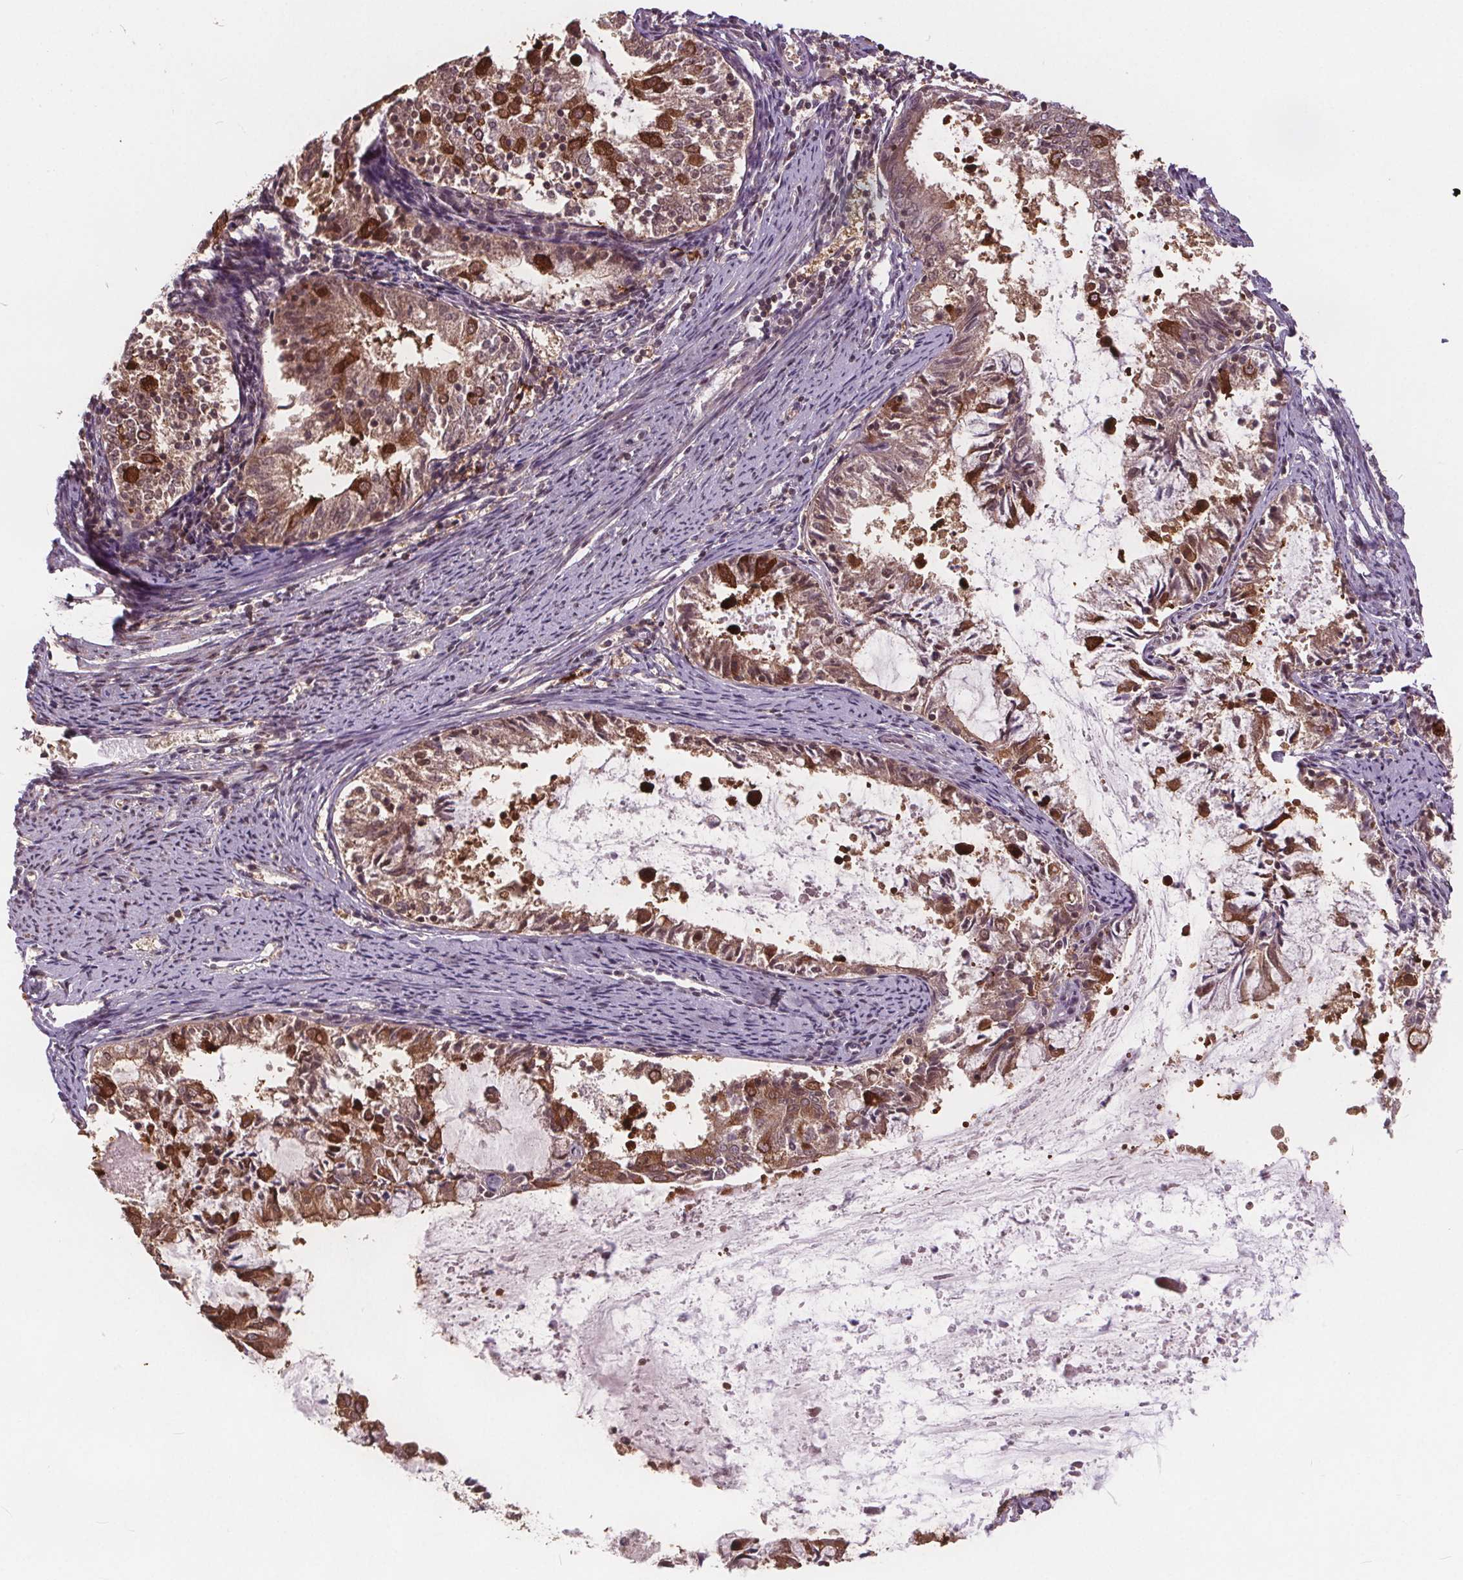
{"staining": {"intensity": "strong", "quantity": "25%-75%", "location": "cytoplasmic/membranous"}, "tissue": "endometrial cancer", "cell_type": "Tumor cells", "image_type": "cancer", "snomed": [{"axis": "morphology", "description": "Adenocarcinoma, NOS"}, {"axis": "topography", "description": "Endometrium"}], "caption": "Immunohistochemistry (IHC) image of human adenocarcinoma (endometrial) stained for a protein (brown), which shows high levels of strong cytoplasmic/membranous expression in approximately 25%-75% of tumor cells.", "gene": "HIF1AN", "patient": {"sex": "female", "age": 57}}